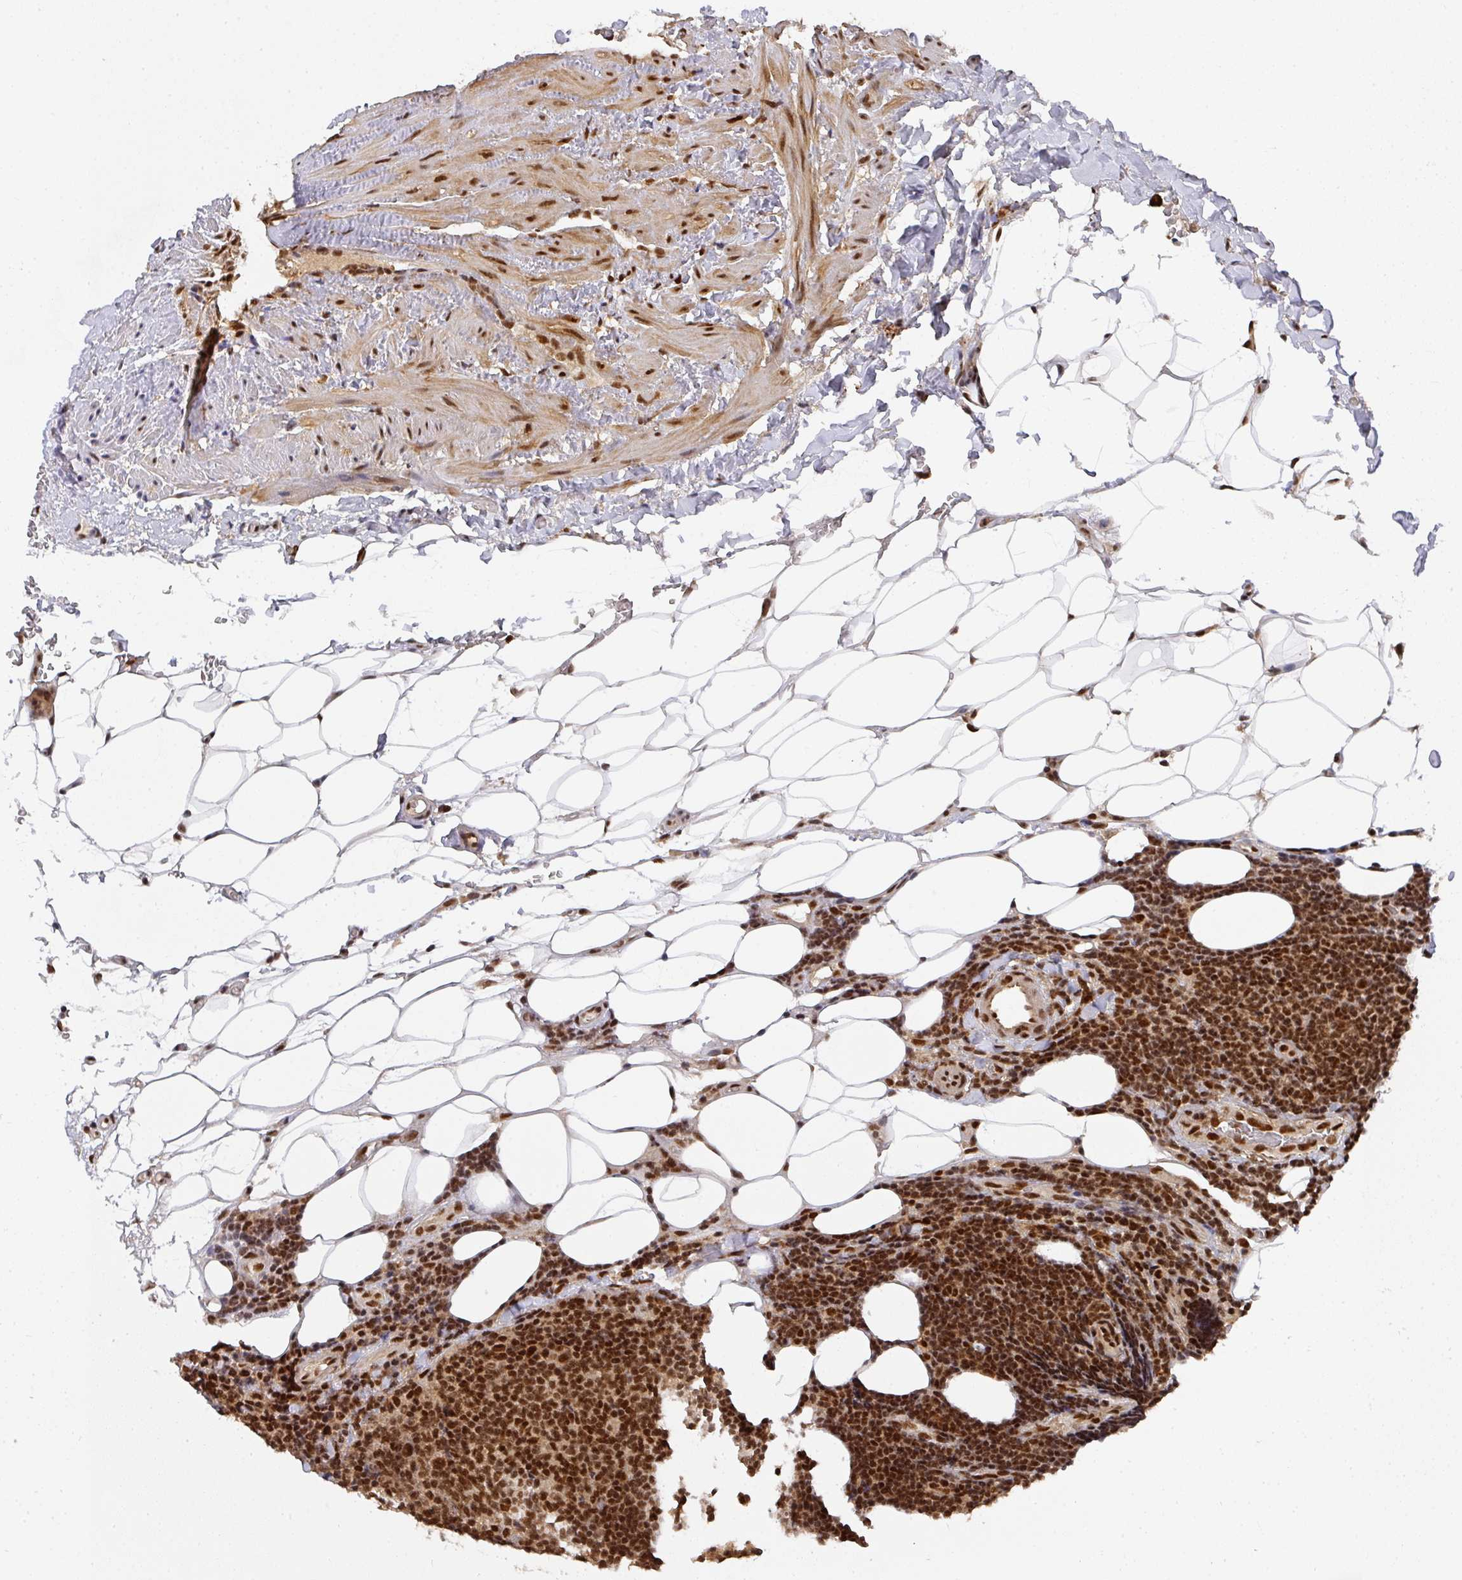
{"staining": {"intensity": "strong", "quantity": ">75%", "location": "nuclear"}, "tissue": "lymphoma", "cell_type": "Tumor cells", "image_type": "cancer", "snomed": [{"axis": "morphology", "description": "Malignant lymphoma, non-Hodgkin's type, Low grade"}, {"axis": "topography", "description": "Lymph node"}], "caption": "IHC micrograph of human low-grade malignant lymphoma, non-Hodgkin's type stained for a protein (brown), which shows high levels of strong nuclear staining in about >75% of tumor cells.", "gene": "DIDO1", "patient": {"sex": "male", "age": 66}}